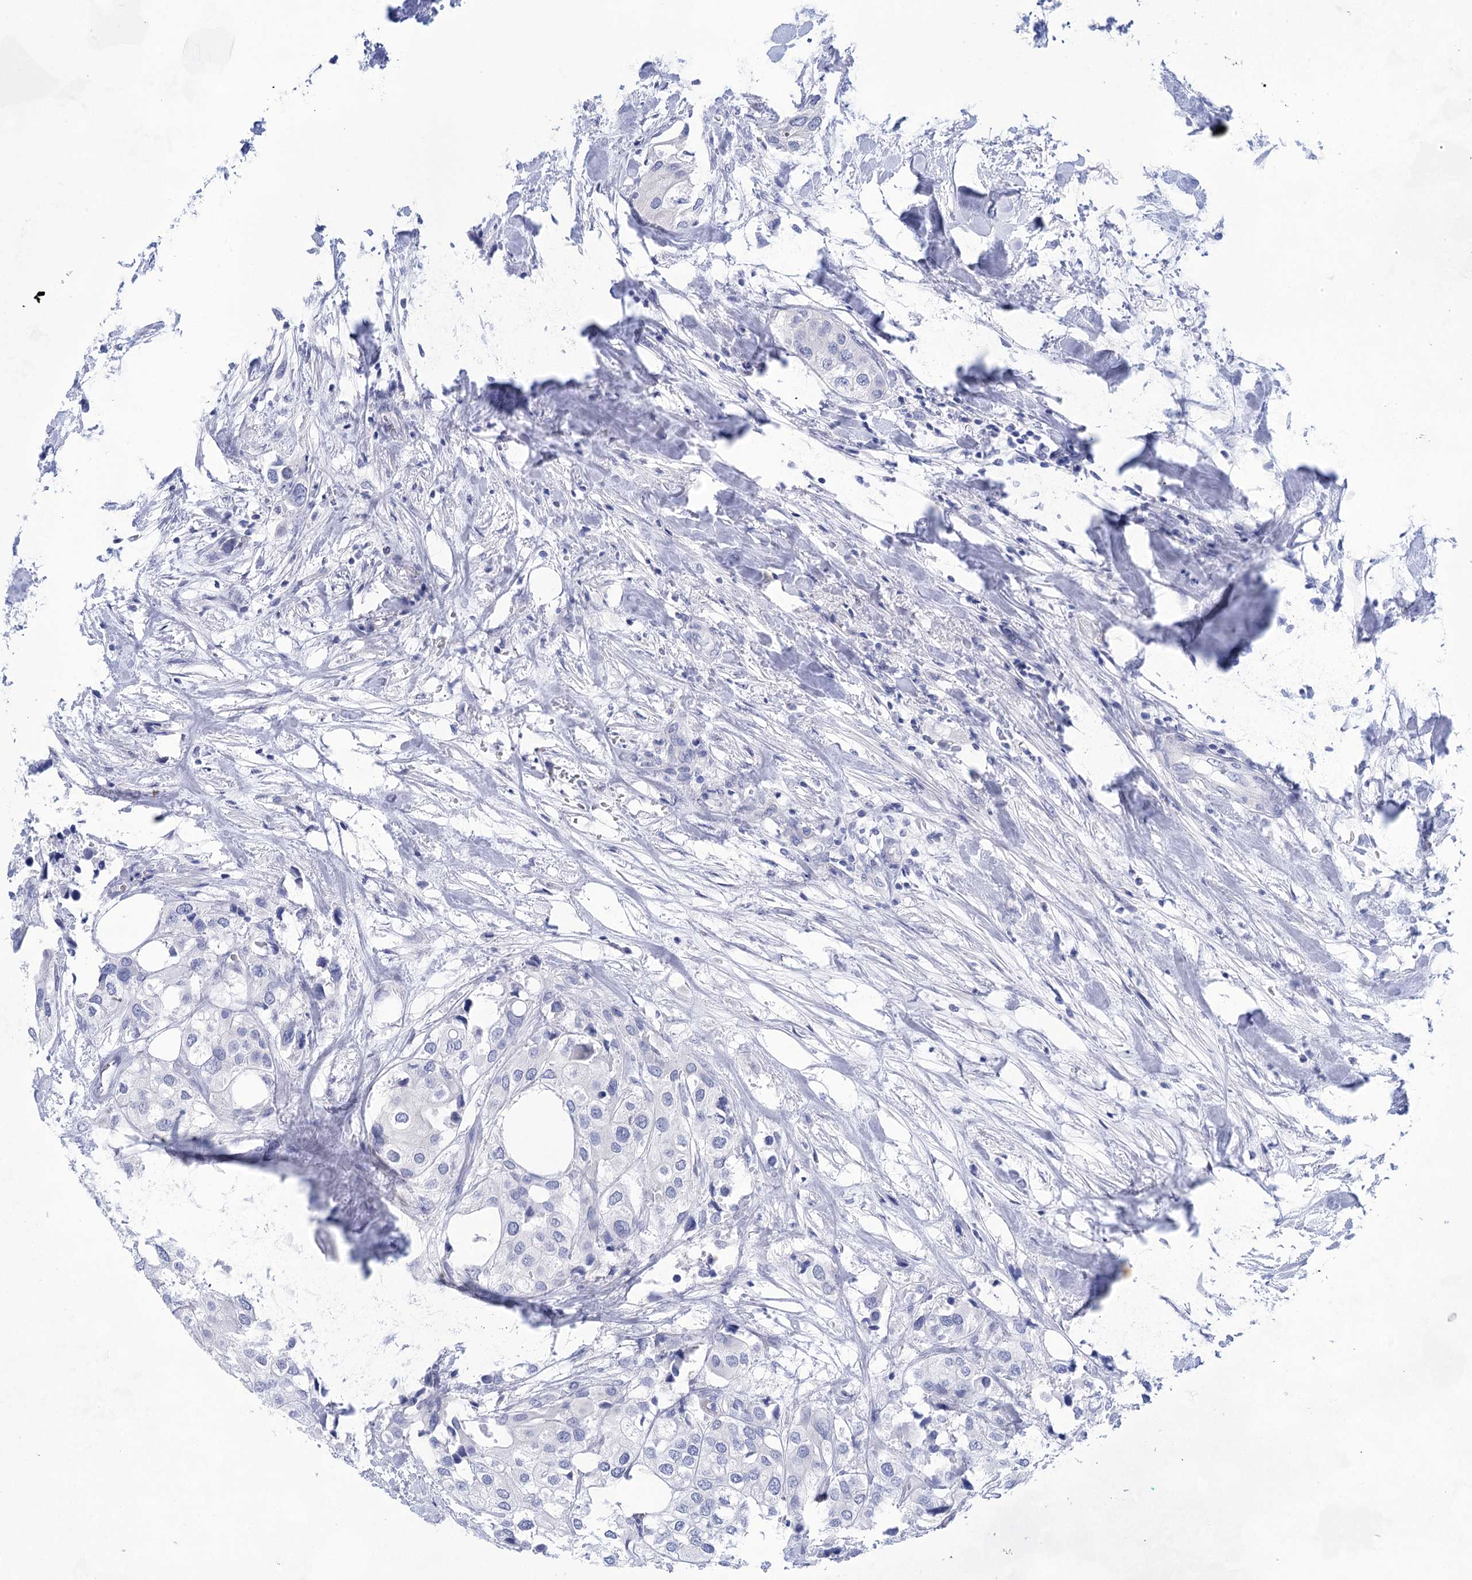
{"staining": {"intensity": "negative", "quantity": "none", "location": "none"}, "tissue": "urothelial cancer", "cell_type": "Tumor cells", "image_type": "cancer", "snomed": [{"axis": "morphology", "description": "Urothelial carcinoma, High grade"}, {"axis": "topography", "description": "Urinary bladder"}], "caption": "Histopathology image shows no significant protein staining in tumor cells of urothelial carcinoma (high-grade). Brightfield microscopy of immunohistochemistry (IHC) stained with DAB (3,3'-diaminobenzidine) (brown) and hematoxylin (blue), captured at high magnification.", "gene": "LALBA", "patient": {"sex": "male", "age": 64}}